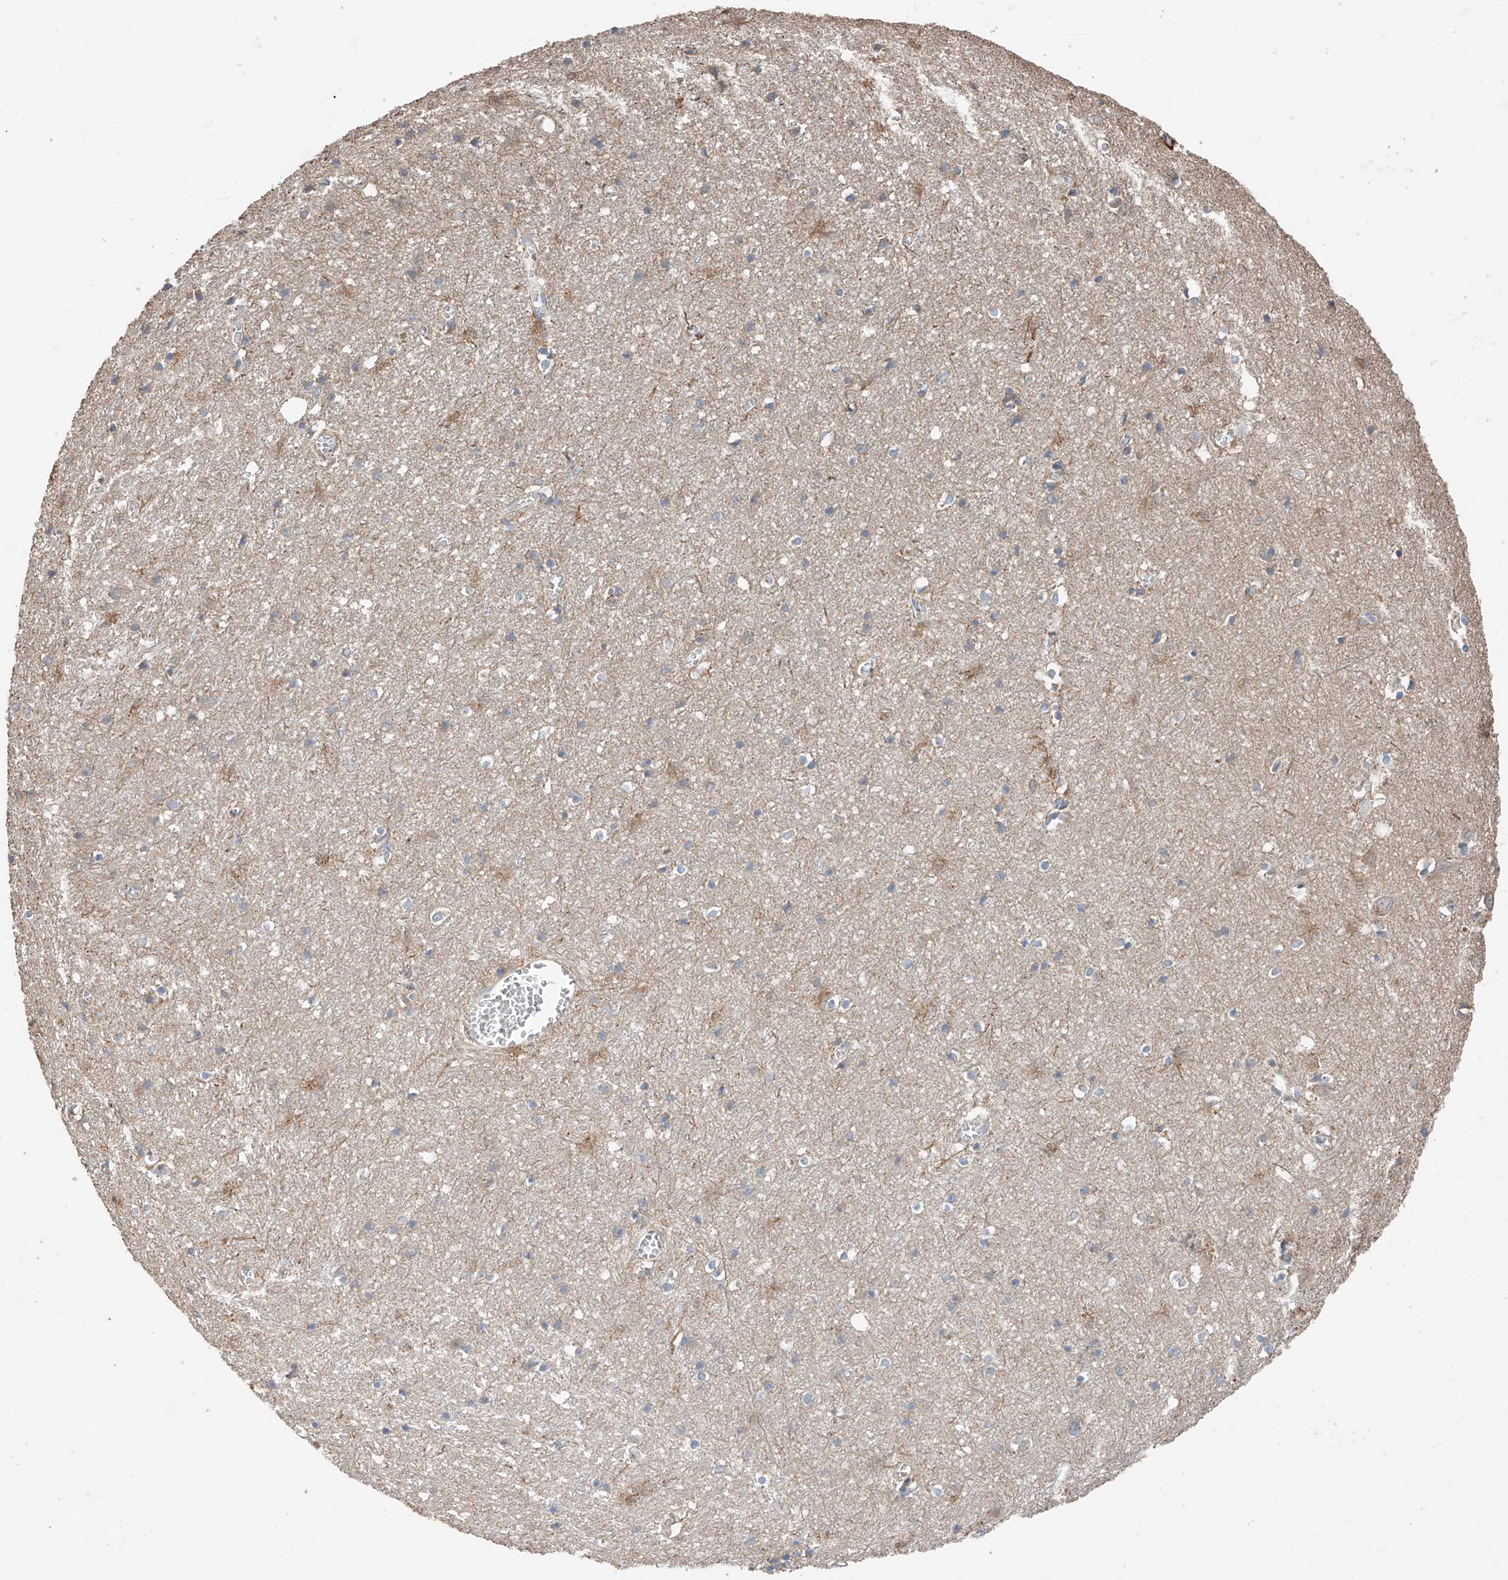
{"staining": {"intensity": "negative", "quantity": "none", "location": "none"}, "tissue": "cerebral cortex", "cell_type": "Endothelial cells", "image_type": "normal", "snomed": [{"axis": "morphology", "description": "Normal tissue, NOS"}, {"axis": "topography", "description": "Cerebral cortex"}], "caption": "There is no significant positivity in endothelial cells of cerebral cortex. (DAB (3,3'-diaminobenzidine) immunohistochemistry with hematoxylin counter stain).", "gene": "AP4B1", "patient": {"sex": "female", "age": 64}}